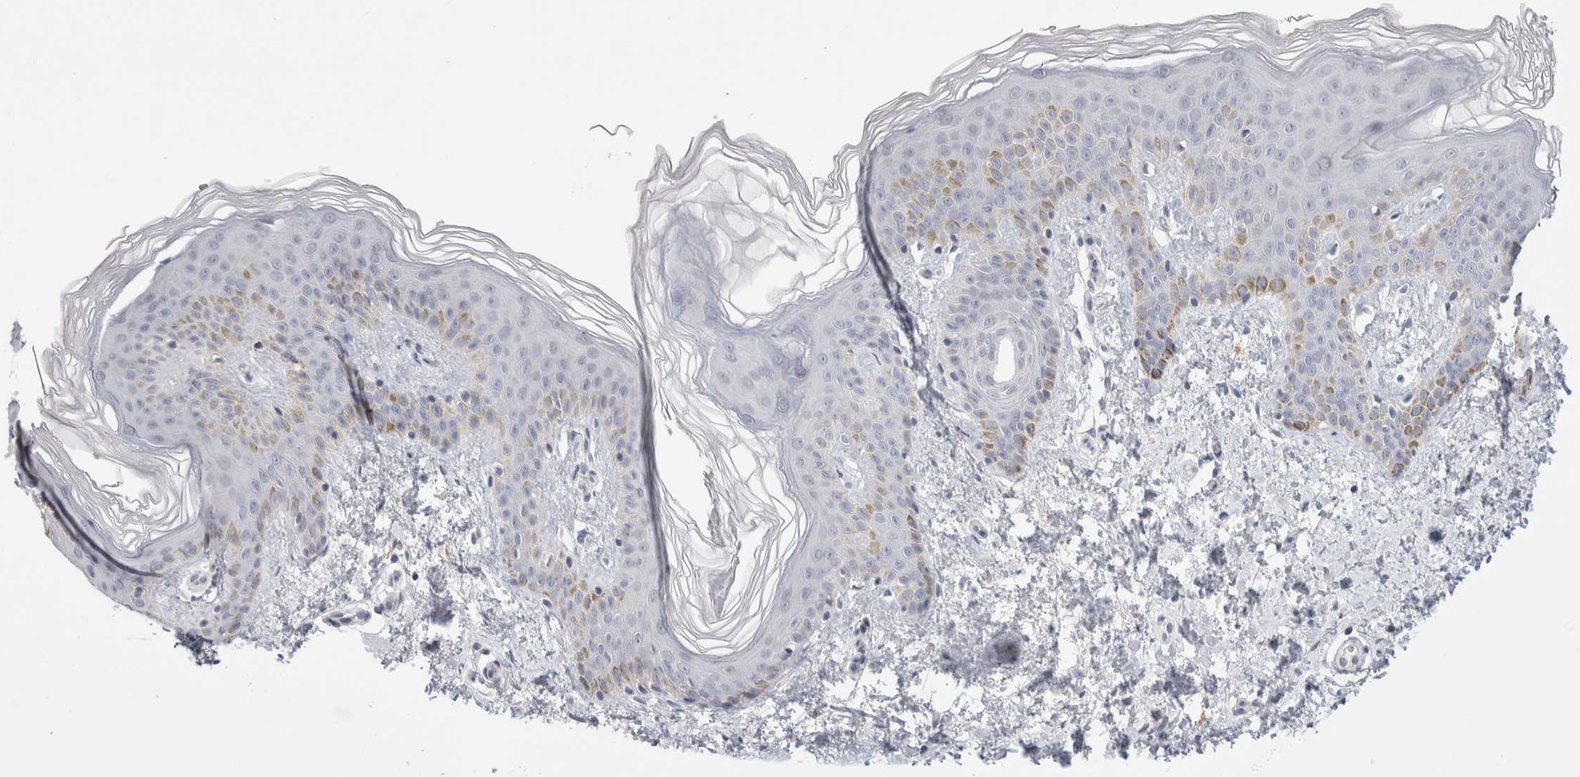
{"staining": {"intensity": "negative", "quantity": "none", "location": "none"}, "tissue": "skin", "cell_type": "Fibroblasts", "image_type": "normal", "snomed": [{"axis": "morphology", "description": "Normal tissue, NOS"}, {"axis": "morphology", "description": "Neoplasm, benign, NOS"}, {"axis": "topography", "description": "Skin"}, {"axis": "topography", "description": "Soft tissue"}], "caption": "Image shows no significant protein expression in fibroblasts of normal skin.", "gene": "TONSL", "patient": {"sex": "male", "age": 26}}